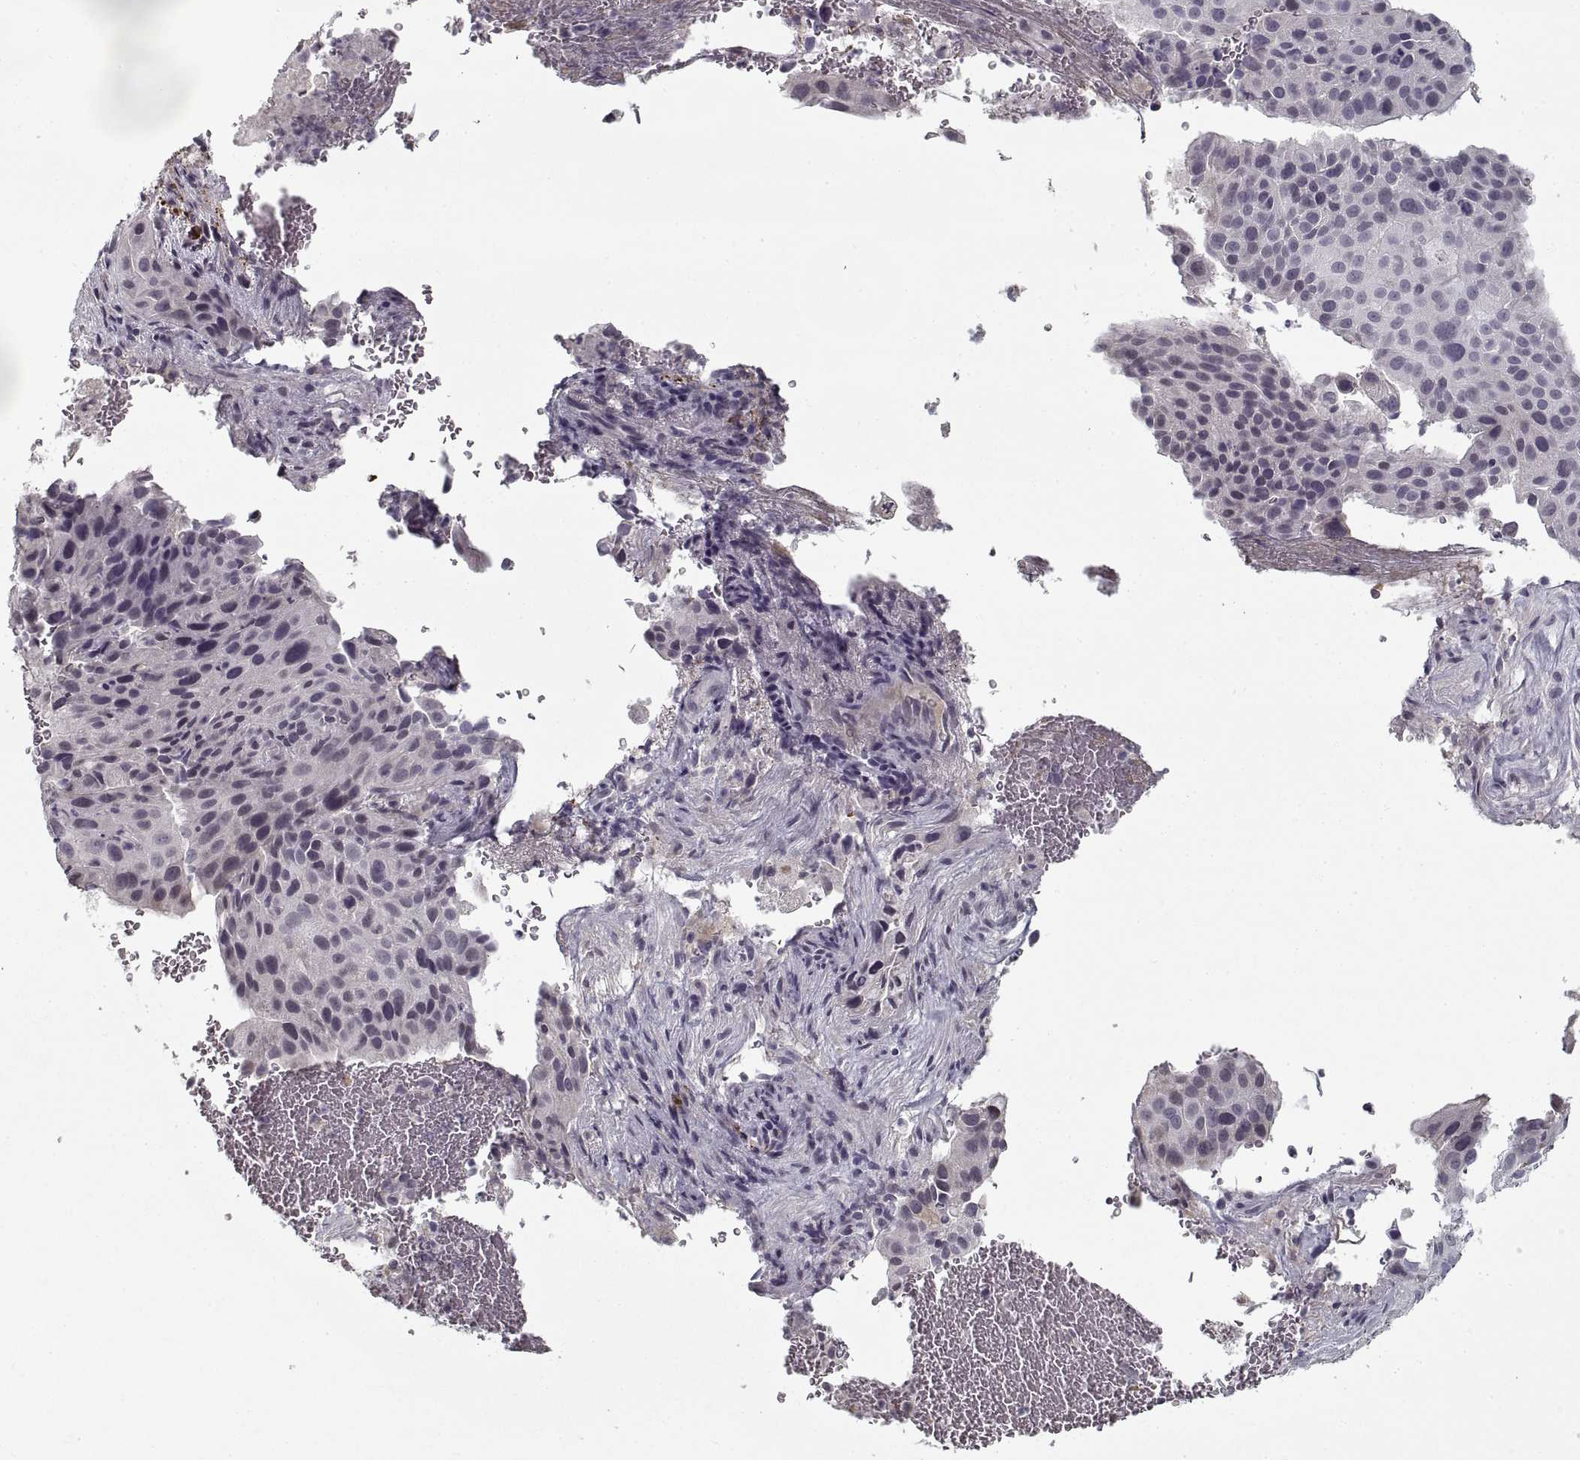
{"staining": {"intensity": "negative", "quantity": "none", "location": "none"}, "tissue": "cervical cancer", "cell_type": "Tumor cells", "image_type": "cancer", "snomed": [{"axis": "morphology", "description": "Squamous cell carcinoma, NOS"}, {"axis": "topography", "description": "Cervix"}], "caption": "Cervical cancer (squamous cell carcinoma) was stained to show a protein in brown. There is no significant expression in tumor cells. The staining is performed using DAB (3,3'-diaminobenzidine) brown chromogen with nuclei counter-stained in using hematoxylin.", "gene": "GAD2", "patient": {"sex": "female", "age": 38}}